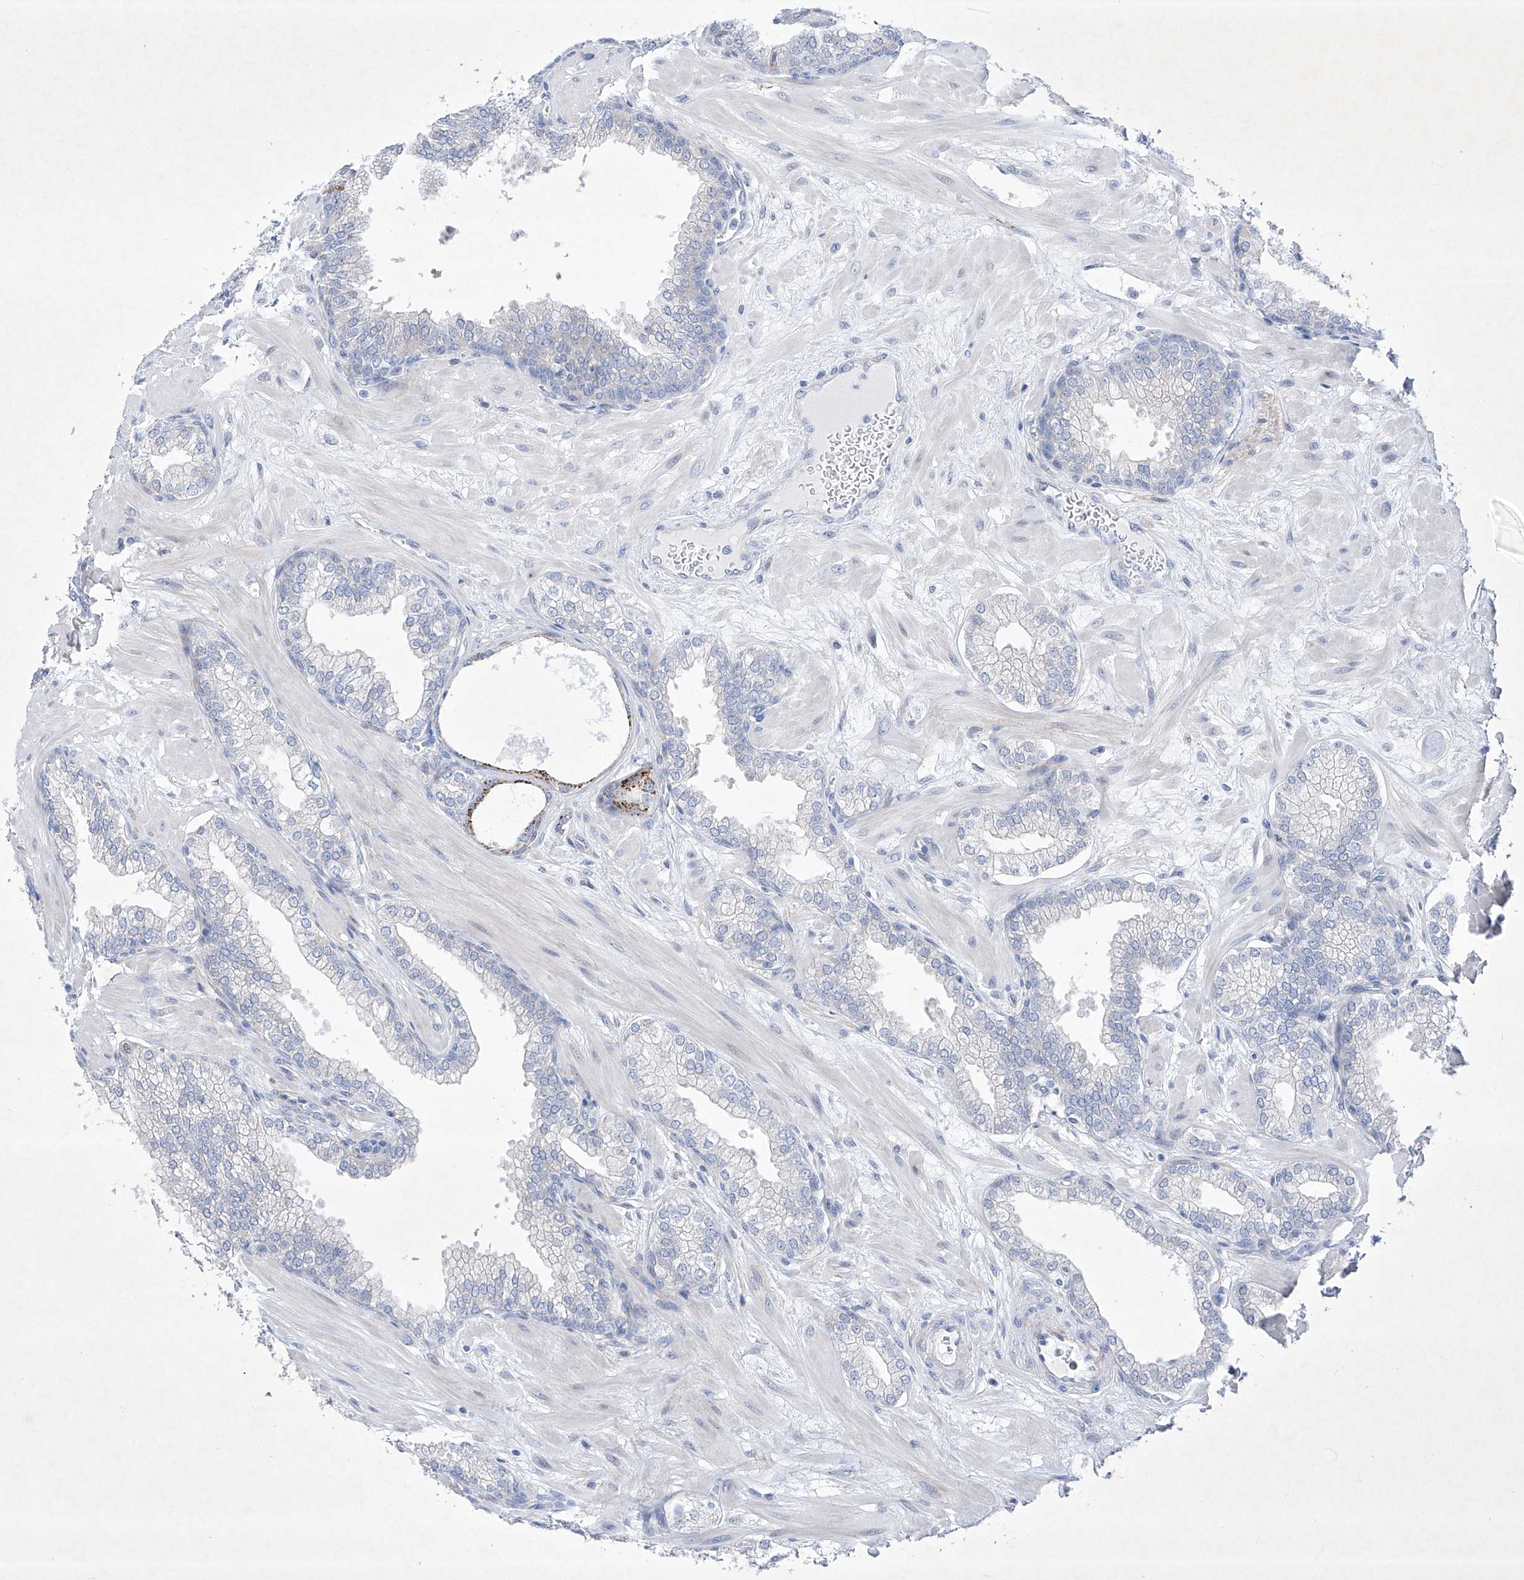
{"staining": {"intensity": "moderate", "quantity": "<25%", "location": "cytoplasmic/membranous"}, "tissue": "prostate", "cell_type": "Glandular cells", "image_type": "normal", "snomed": [{"axis": "morphology", "description": "Normal tissue, NOS"}, {"axis": "morphology", "description": "Urothelial carcinoma, Low grade"}, {"axis": "topography", "description": "Urinary bladder"}, {"axis": "topography", "description": "Prostate"}], "caption": "Prostate stained for a protein demonstrates moderate cytoplasmic/membranous positivity in glandular cells. Immunohistochemistry stains the protein in brown and the nuclei are stained blue.", "gene": "C1orf87", "patient": {"sex": "male", "age": 60}}